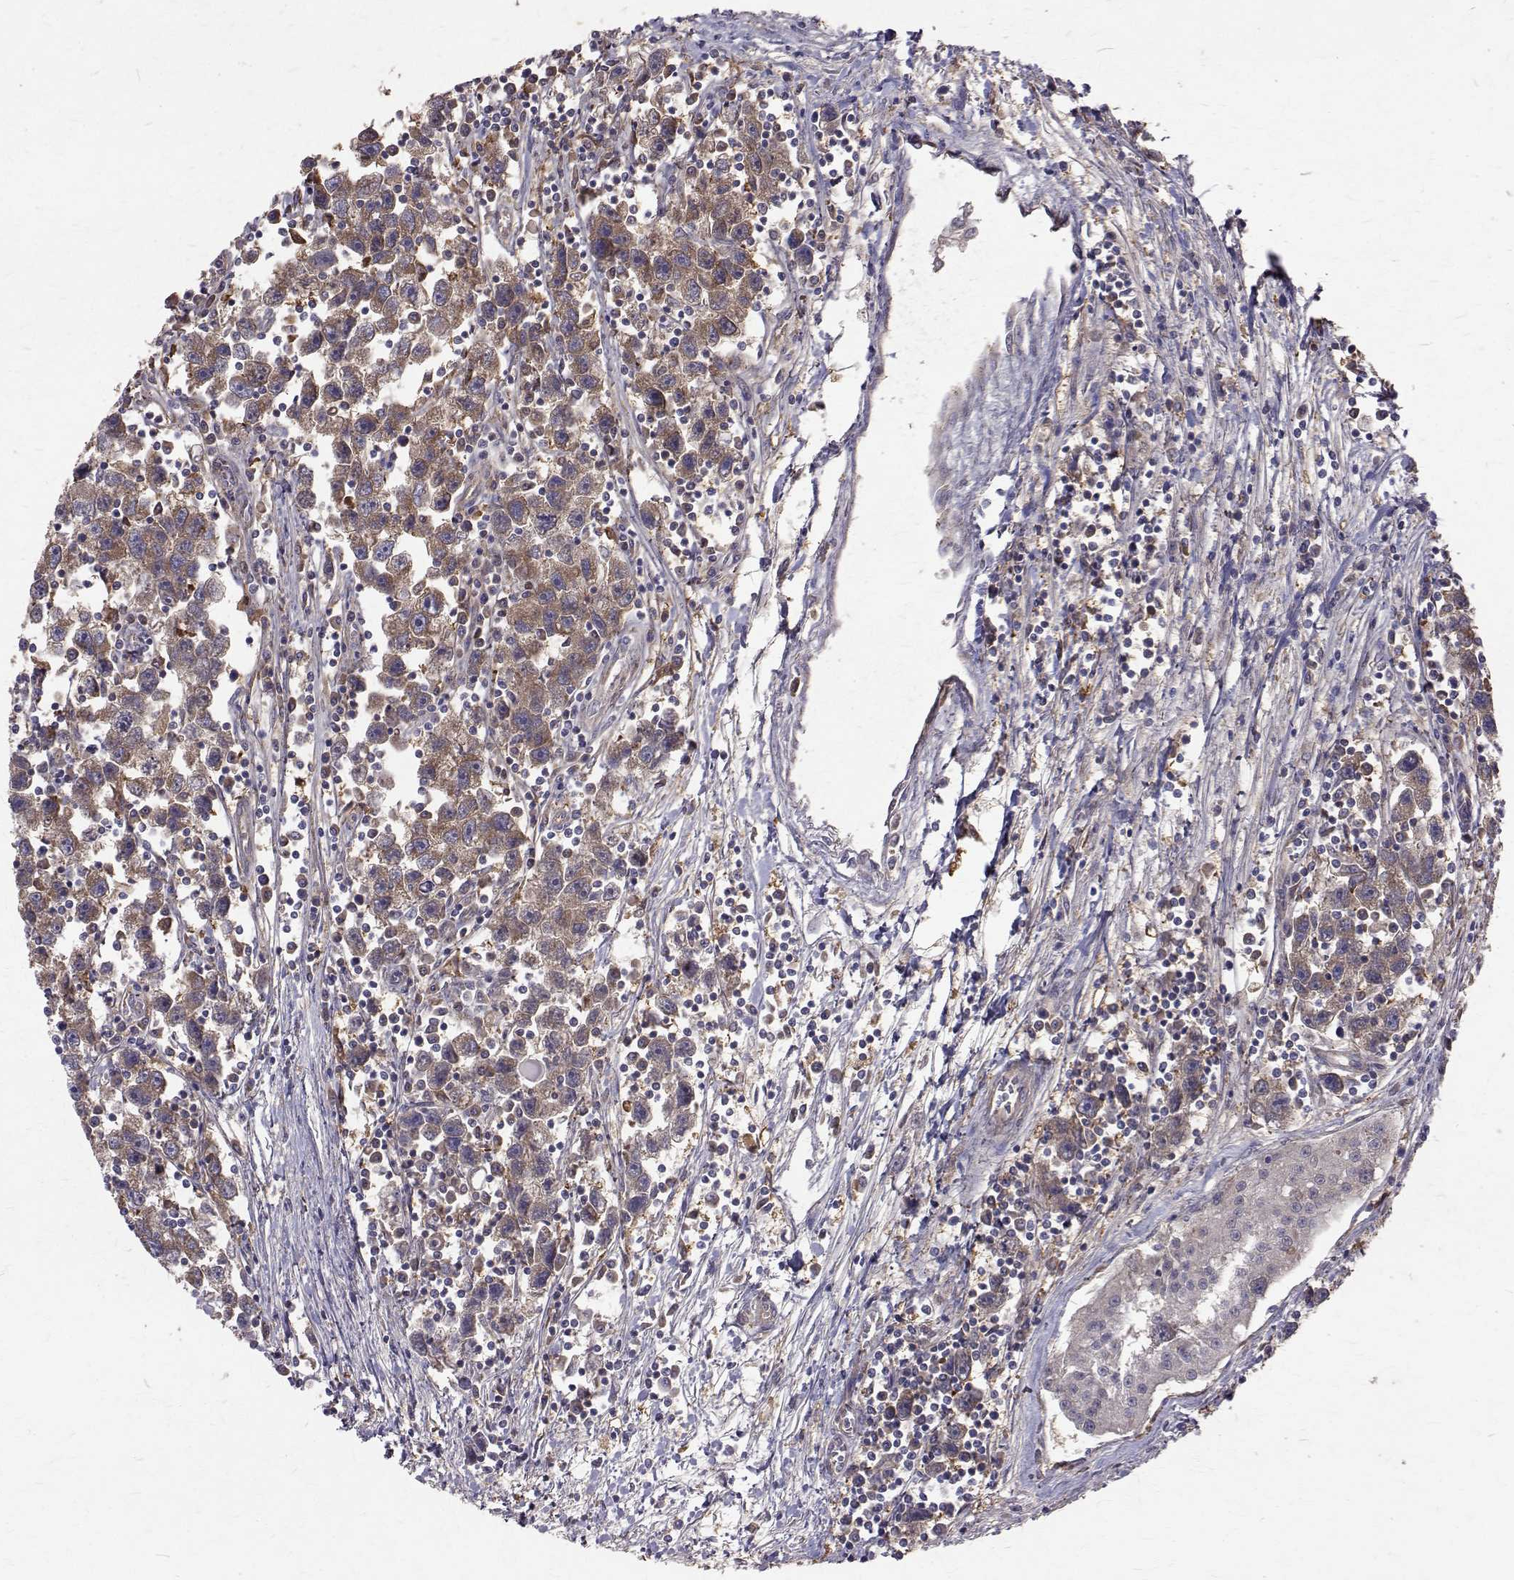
{"staining": {"intensity": "moderate", "quantity": ">75%", "location": "cytoplasmic/membranous"}, "tissue": "testis cancer", "cell_type": "Tumor cells", "image_type": "cancer", "snomed": [{"axis": "morphology", "description": "Seminoma, NOS"}, {"axis": "topography", "description": "Testis"}], "caption": "This histopathology image shows testis seminoma stained with immunohistochemistry to label a protein in brown. The cytoplasmic/membranous of tumor cells show moderate positivity for the protein. Nuclei are counter-stained blue.", "gene": "FARSB", "patient": {"sex": "male", "age": 30}}